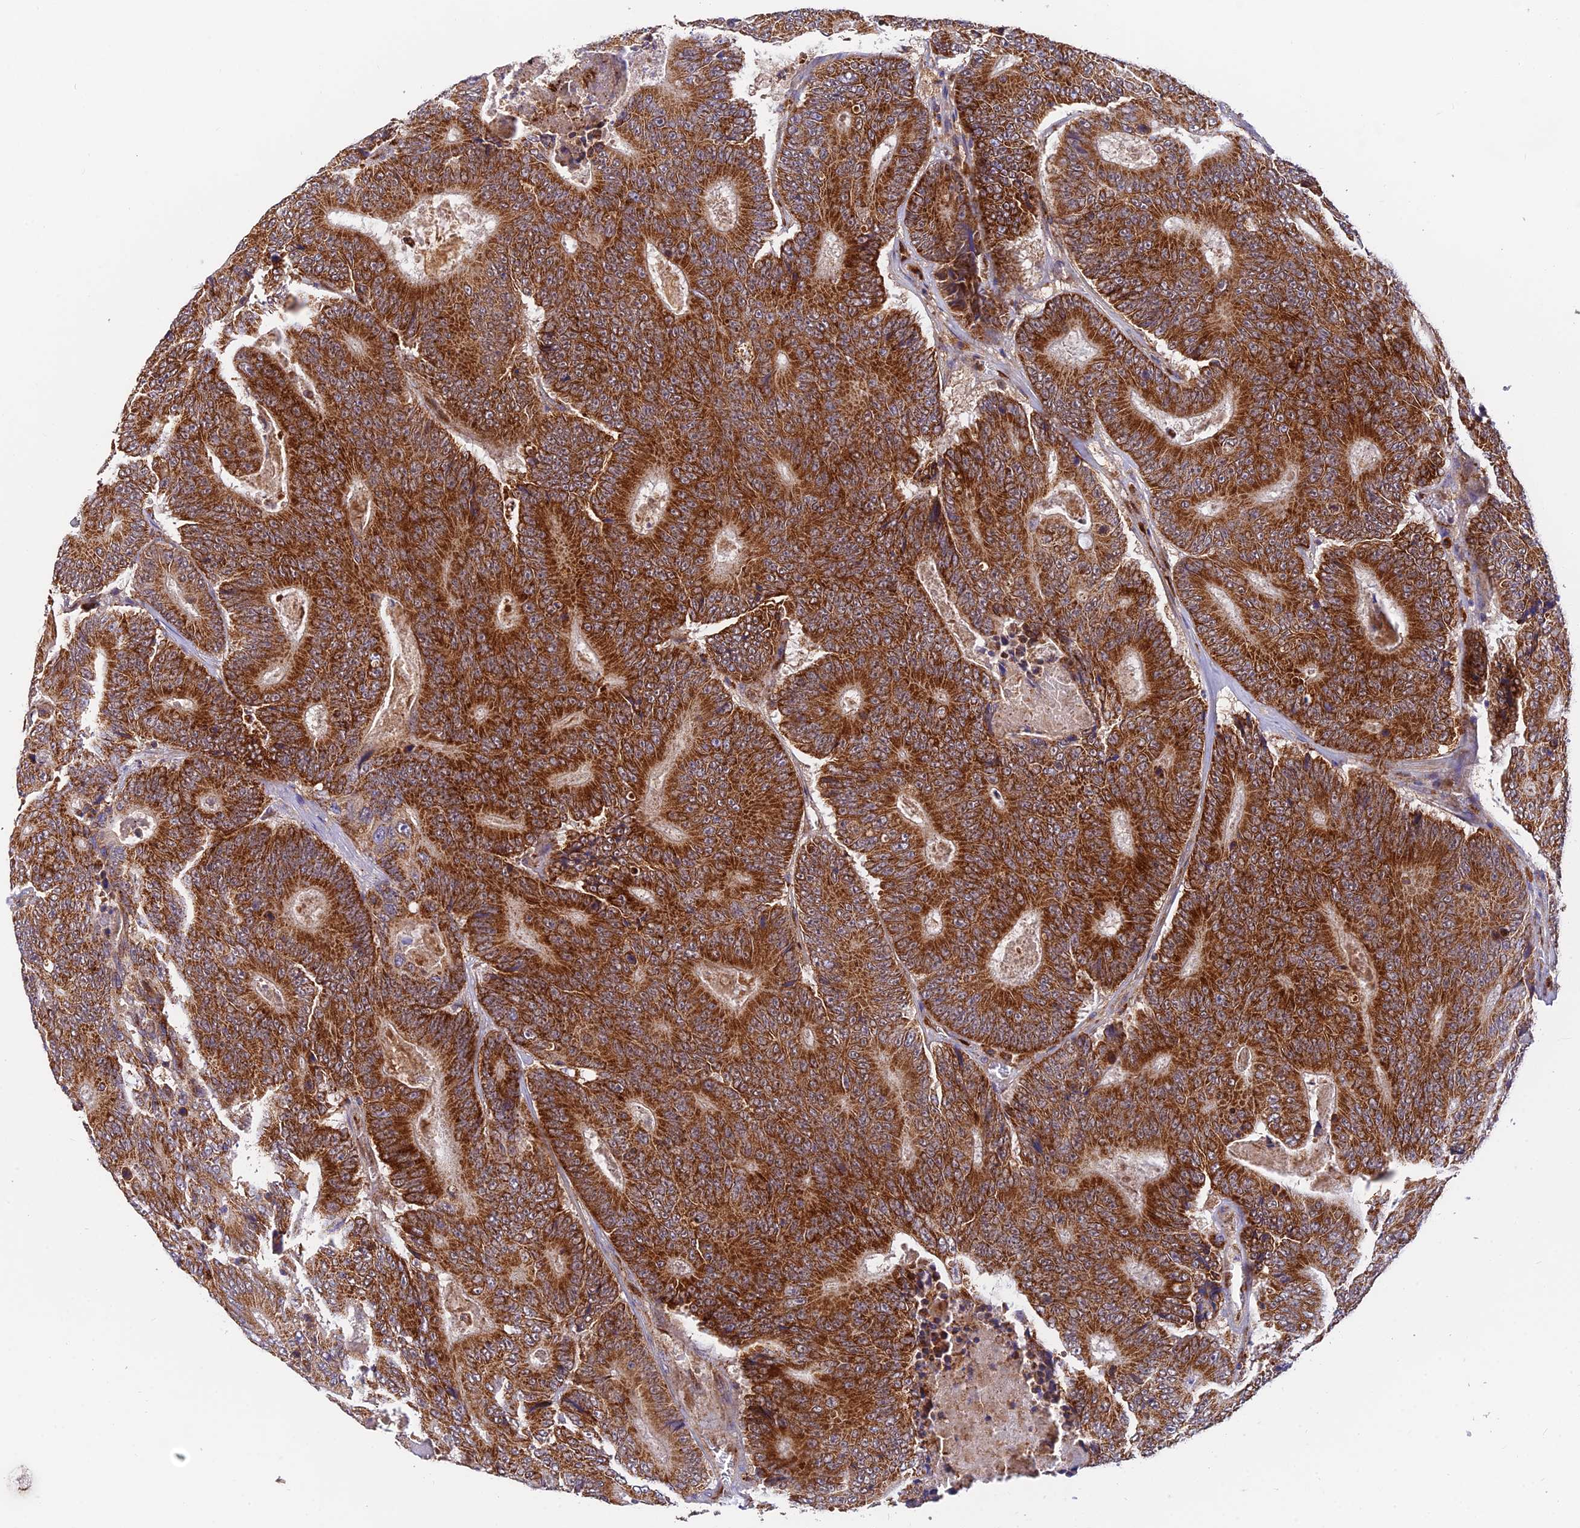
{"staining": {"intensity": "strong", "quantity": ">75%", "location": "cytoplasmic/membranous"}, "tissue": "colorectal cancer", "cell_type": "Tumor cells", "image_type": "cancer", "snomed": [{"axis": "morphology", "description": "Adenocarcinoma, NOS"}, {"axis": "topography", "description": "Colon"}], "caption": "Brown immunohistochemical staining in human adenocarcinoma (colorectal) displays strong cytoplasmic/membranous expression in about >75% of tumor cells. (Stains: DAB (3,3'-diaminobenzidine) in brown, nuclei in blue, Microscopy: brightfield microscopy at high magnification).", "gene": "PODNL1", "patient": {"sex": "male", "age": 83}}